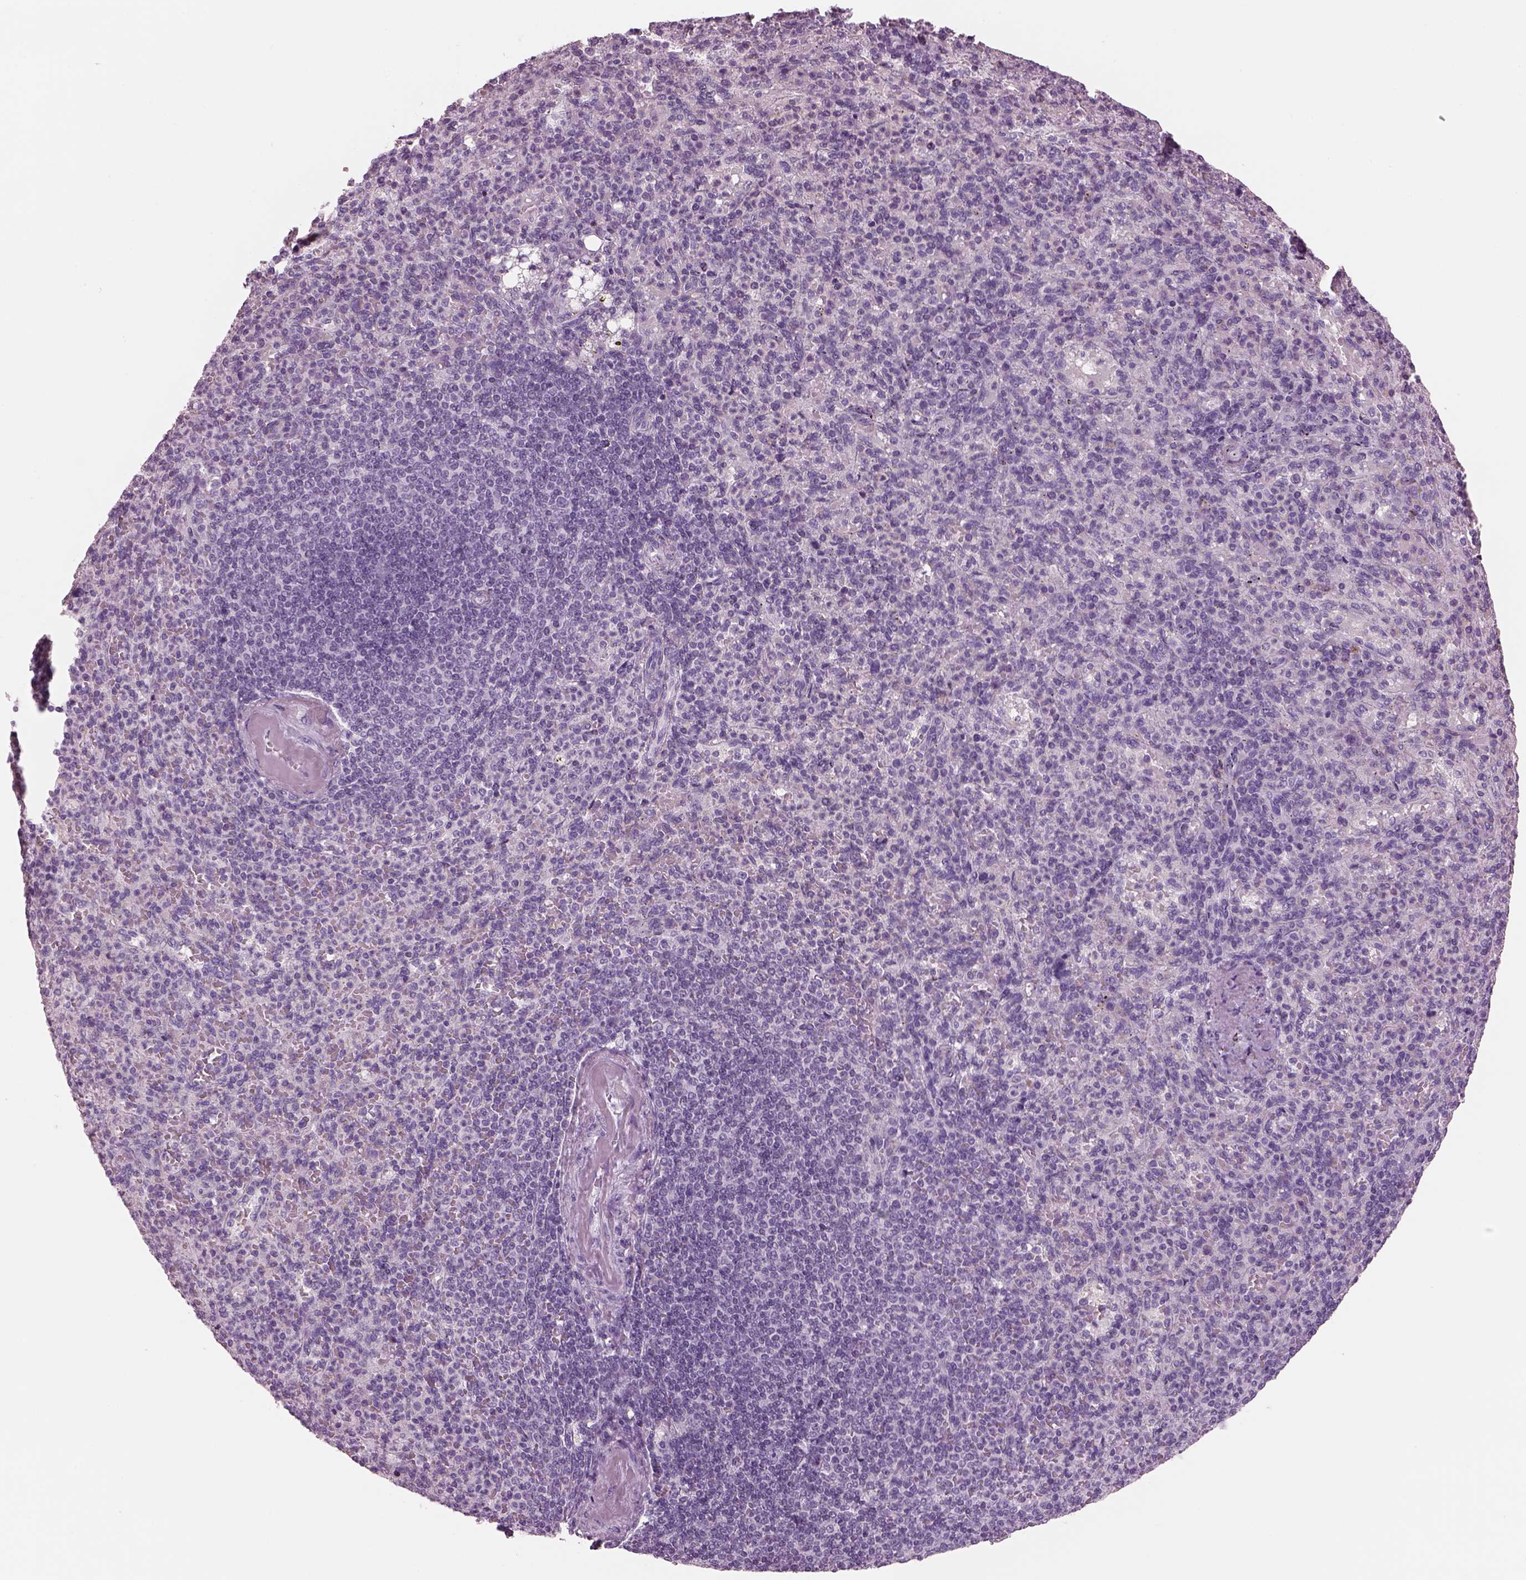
{"staining": {"intensity": "negative", "quantity": "none", "location": "none"}, "tissue": "spleen", "cell_type": "Cells in red pulp", "image_type": "normal", "snomed": [{"axis": "morphology", "description": "Normal tissue, NOS"}, {"axis": "topography", "description": "Spleen"}], "caption": "Protein analysis of unremarkable spleen exhibits no significant expression in cells in red pulp. (Stains: DAB IHC with hematoxylin counter stain, Microscopy: brightfield microscopy at high magnification).", "gene": "PACRG", "patient": {"sex": "female", "age": 74}}